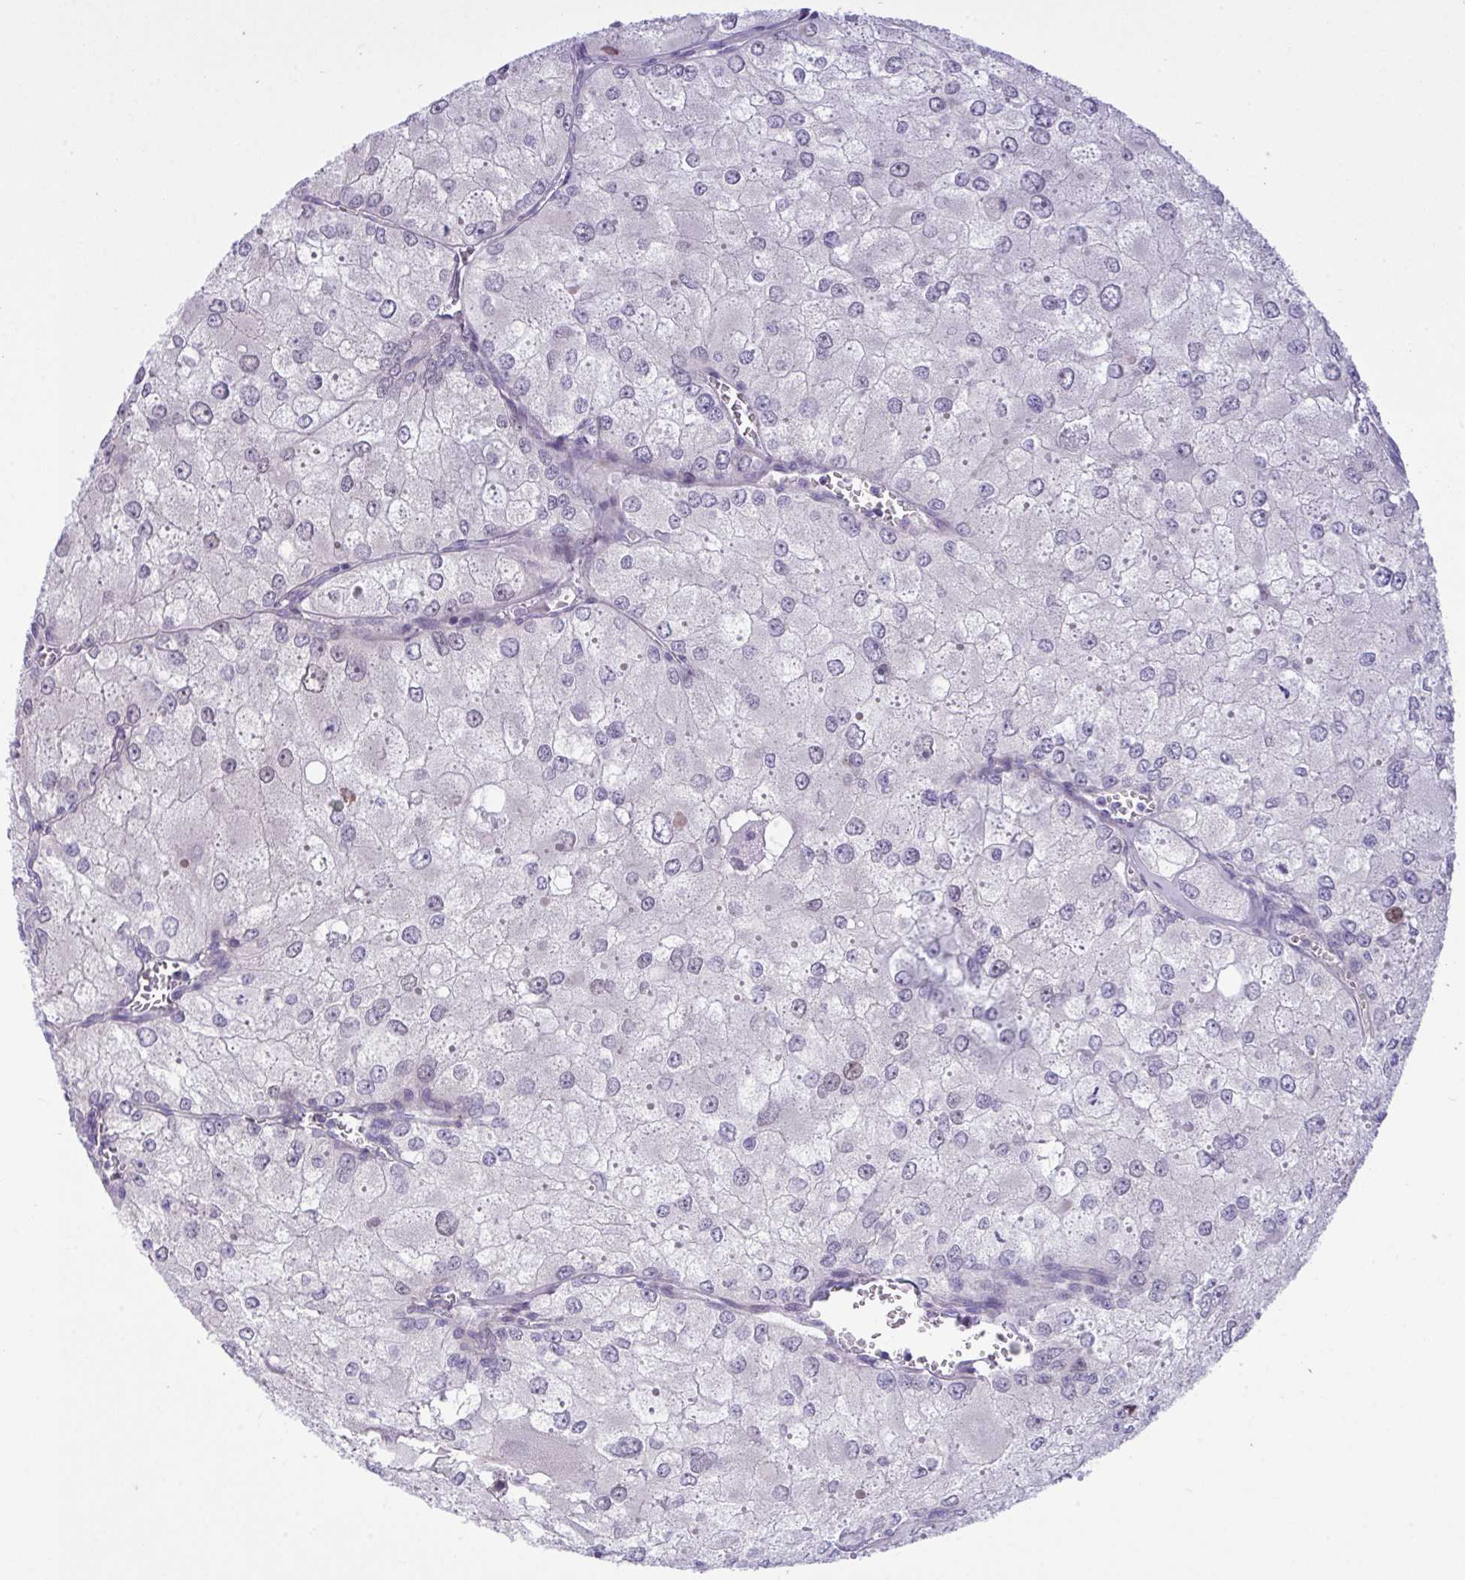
{"staining": {"intensity": "negative", "quantity": "none", "location": "none"}, "tissue": "renal cancer", "cell_type": "Tumor cells", "image_type": "cancer", "snomed": [{"axis": "morphology", "description": "Adenocarcinoma, NOS"}, {"axis": "topography", "description": "Kidney"}], "caption": "Immunohistochemistry (IHC) photomicrograph of neoplastic tissue: renal cancer (adenocarcinoma) stained with DAB (3,3'-diaminobenzidine) shows no significant protein staining in tumor cells. Brightfield microscopy of immunohistochemistry (IHC) stained with DAB (3,3'-diaminobenzidine) (brown) and hematoxylin (blue), captured at high magnification.", "gene": "WDR97", "patient": {"sex": "female", "age": 70}}